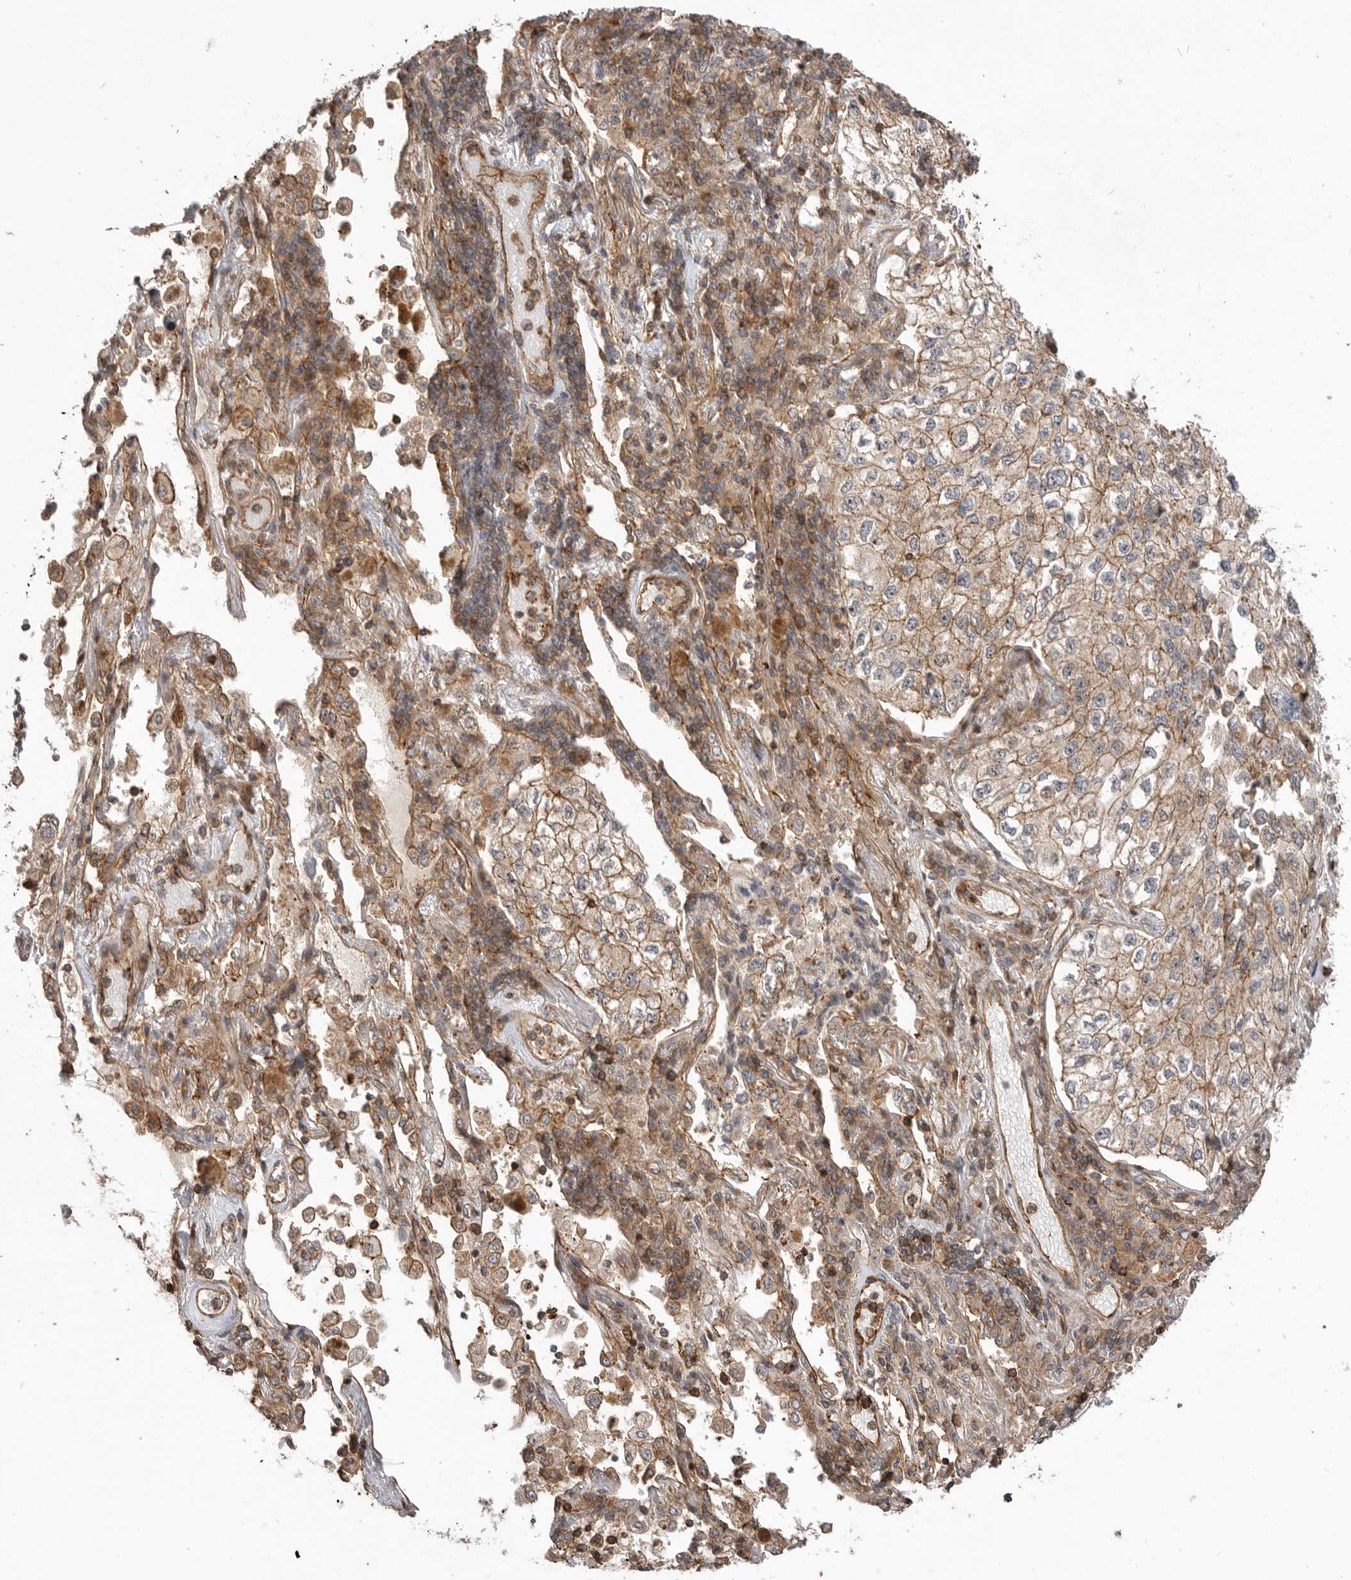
{"staining": {"intensity": "moderate", "quantity": ">75%", "location": "cytoplasmic/membranous"}, "tissue": "lung cancer", "cell_type": "Tumor cells", "image_type": "cancer", "snomed": [{"axis": "morphology", "description": "Adenocarcinoma, NOS"}, {"axis": "topography", "description": "Lung"}], "caption": "The micrograph demonstrates immunohistochemical staining of adenocarcinoma (lung). There is moderate cytoplasmic/membranous staining is identified in approximately >75% of tumor cells. (Stains: DAB in brown, nuclei in blue, Microscopy: brightfield microscopy at high magnification).", "gene": "GPATCH2", "patient": {"sex": "male", "age": 63}}